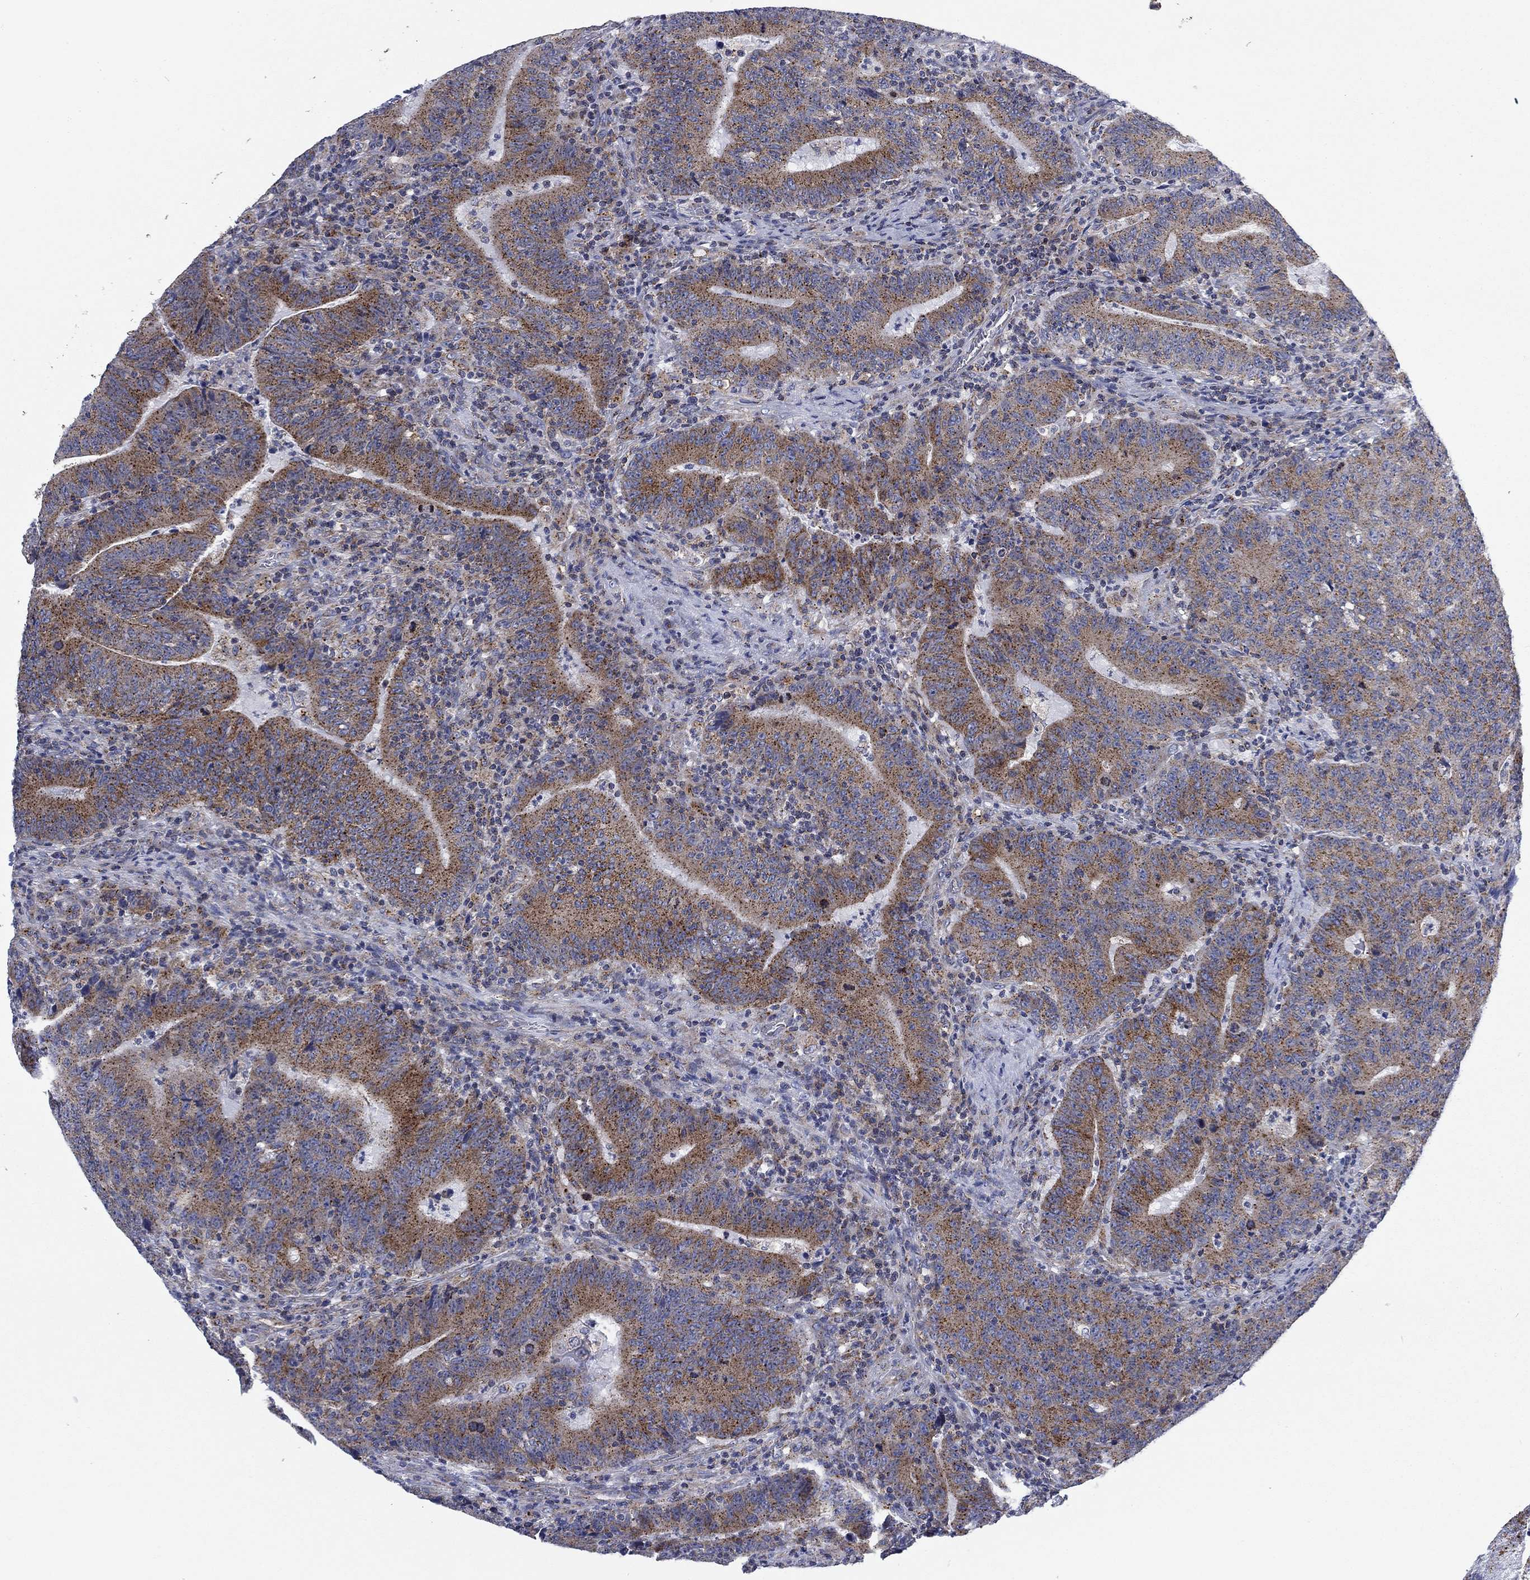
{"staining": {"intensity": "moderate", "quantity": "25%-75%", "location": "cytoplasmic/membranous"}, "tissue": "colorectal cancer", "cell_type": "Tumor cells", "image_type": "cancer", "snomed": [{"axis": "morphology", "description": "Adenocarcinoma, NOS"}, {"axis": "topography", "description": "Colon"}], "caption": "The image demonstrates immunohistochemical staining of colorectal adenocarcinoma. There is moderate cytoplasmic/membranous staining is seen in about 25%-75% of tumor cells.", "gene": "NACAD", "patient": {"sex": "female", "age": 75}}